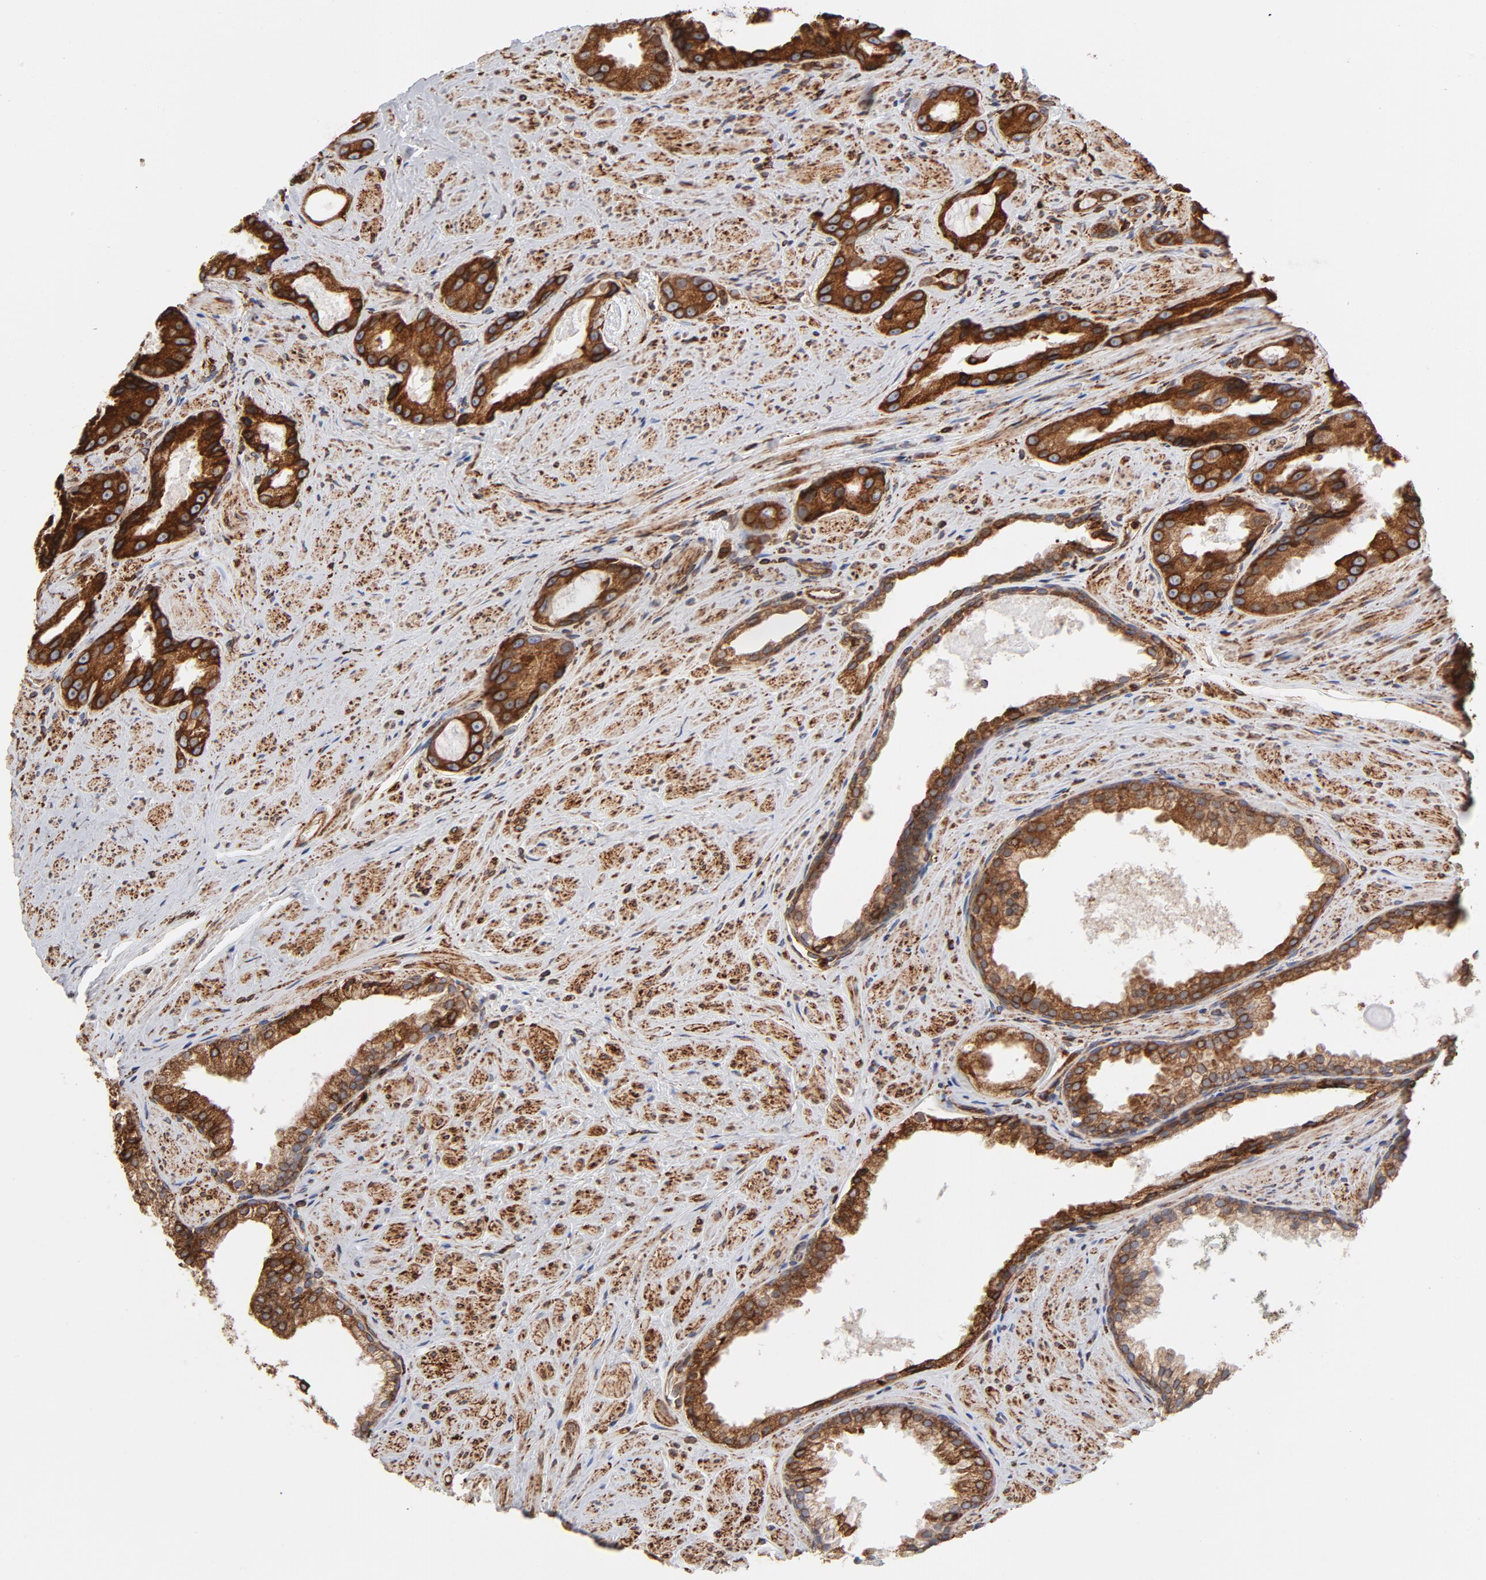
{"staining": {"intensity": "strong", "quantity": ">75%", "location": "cytoplasmic/membranous"}, "tissue": "prostate cancer", "cell_type": "Tumor cells", "image_type": "cancer", "snomed": [{"axis": "morphology", "description": "Adenocarcinoma, Medium grade"}, {"axis": "topography", "description": "Prostate"}], "caption": "Prostate cancer stained for a protein (brown) demonstrates strong cytoplasmic/membranous positive staining in approximately >75% of tumor cells.", "gene": "CANX", "patient": {"sex": "male", "age": 60}}